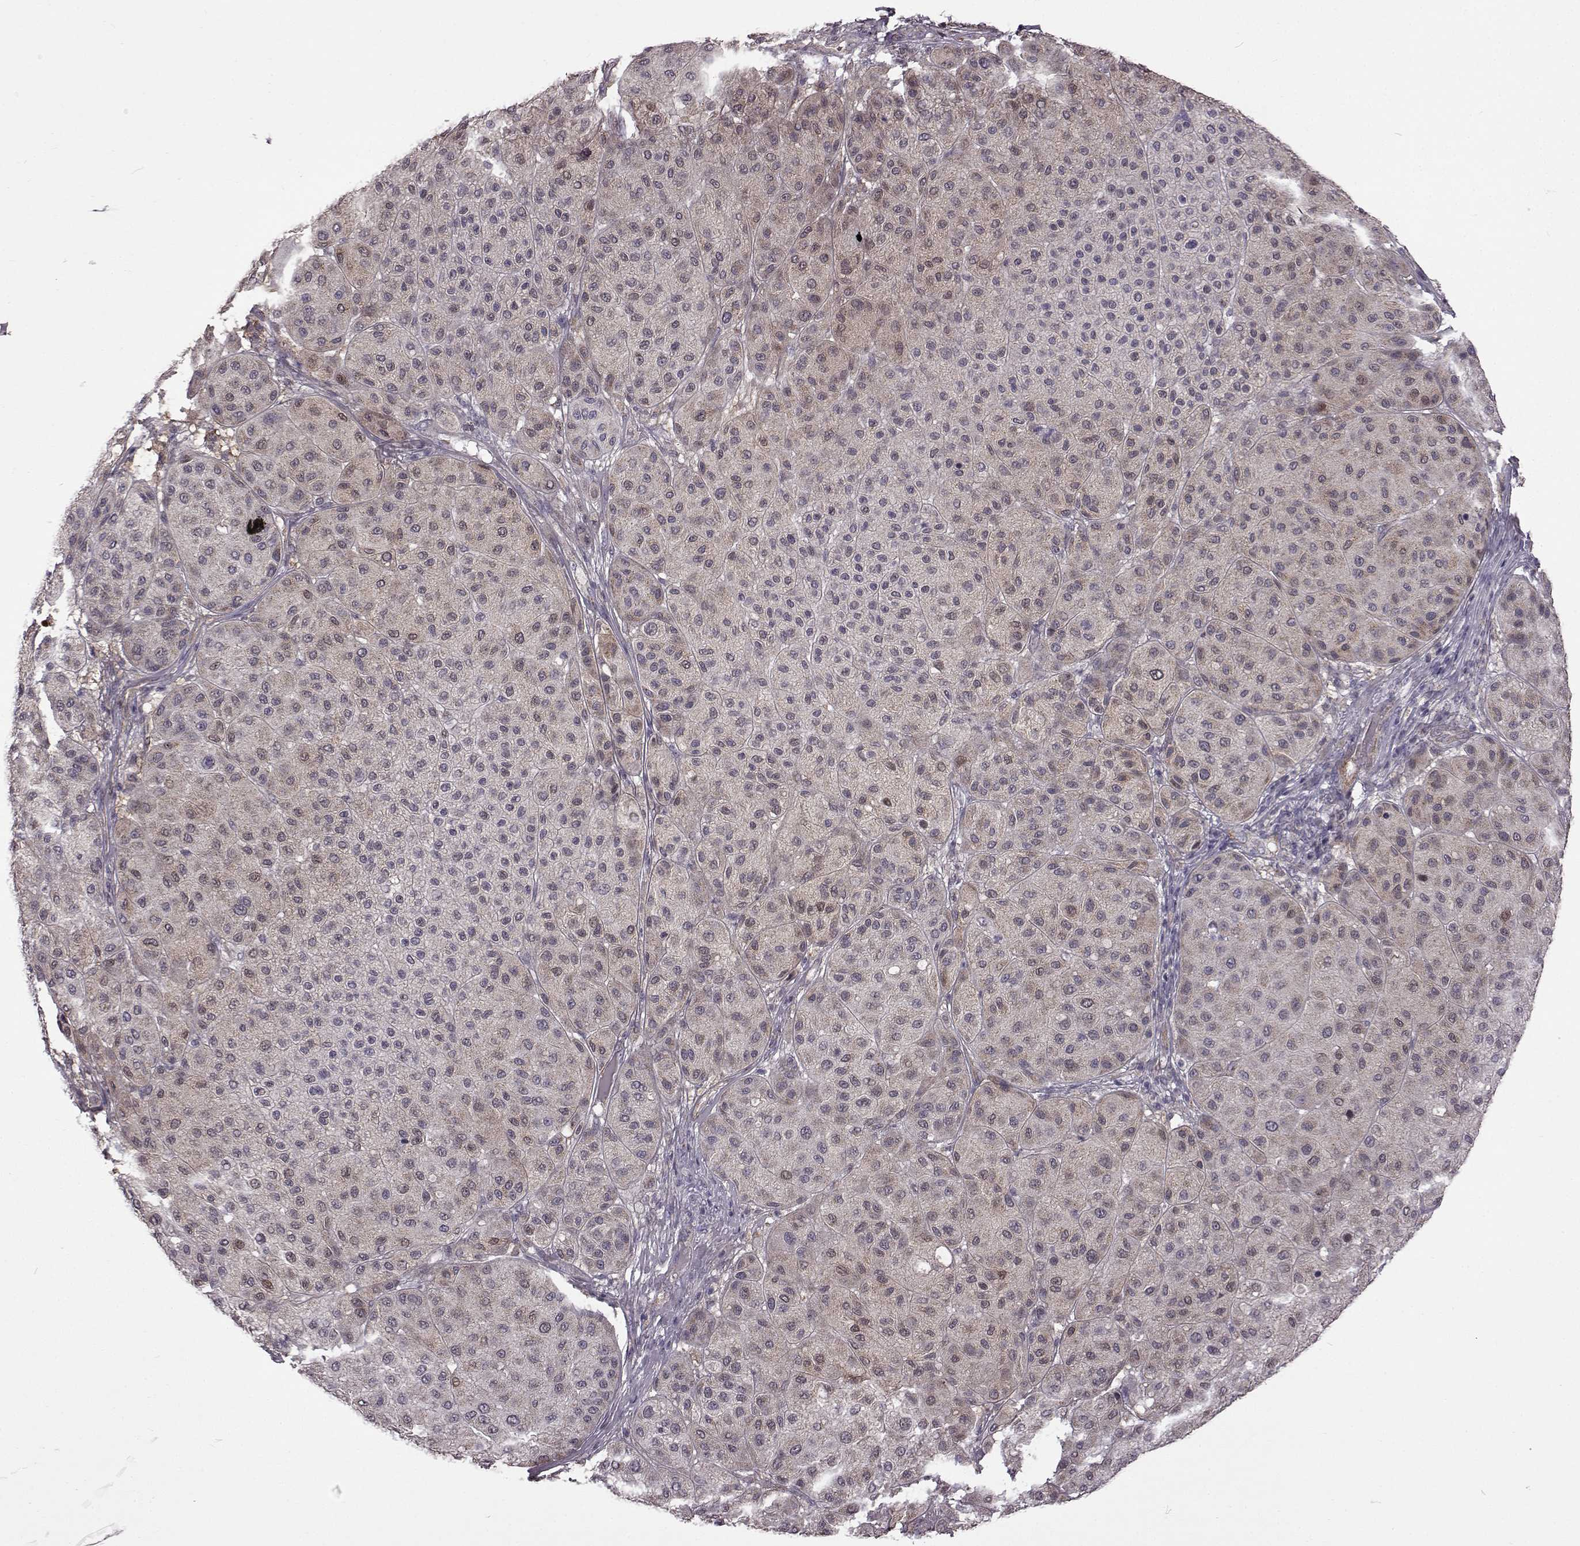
{"staining": {"intensity": "weak", "quantity": "25%-75%", "location": "cytoplasmic/membranous"}, "tissue": "melanoma", "cell_type": "Tumor cells", "image_type": "cancer", "snomed": [{"axis": "morphology", "description": "Malignant melanoma, Metastatic site"}, {"axis": "topography", "description": "Smooth muscle"}], "caption": "Weak cytoplasmic/membranous protein expression is present in approximately 25%-75% of tumor cells in melanoma.", "gene": "B3GNT6", "patient": {"sex": "male", "age": 41}}